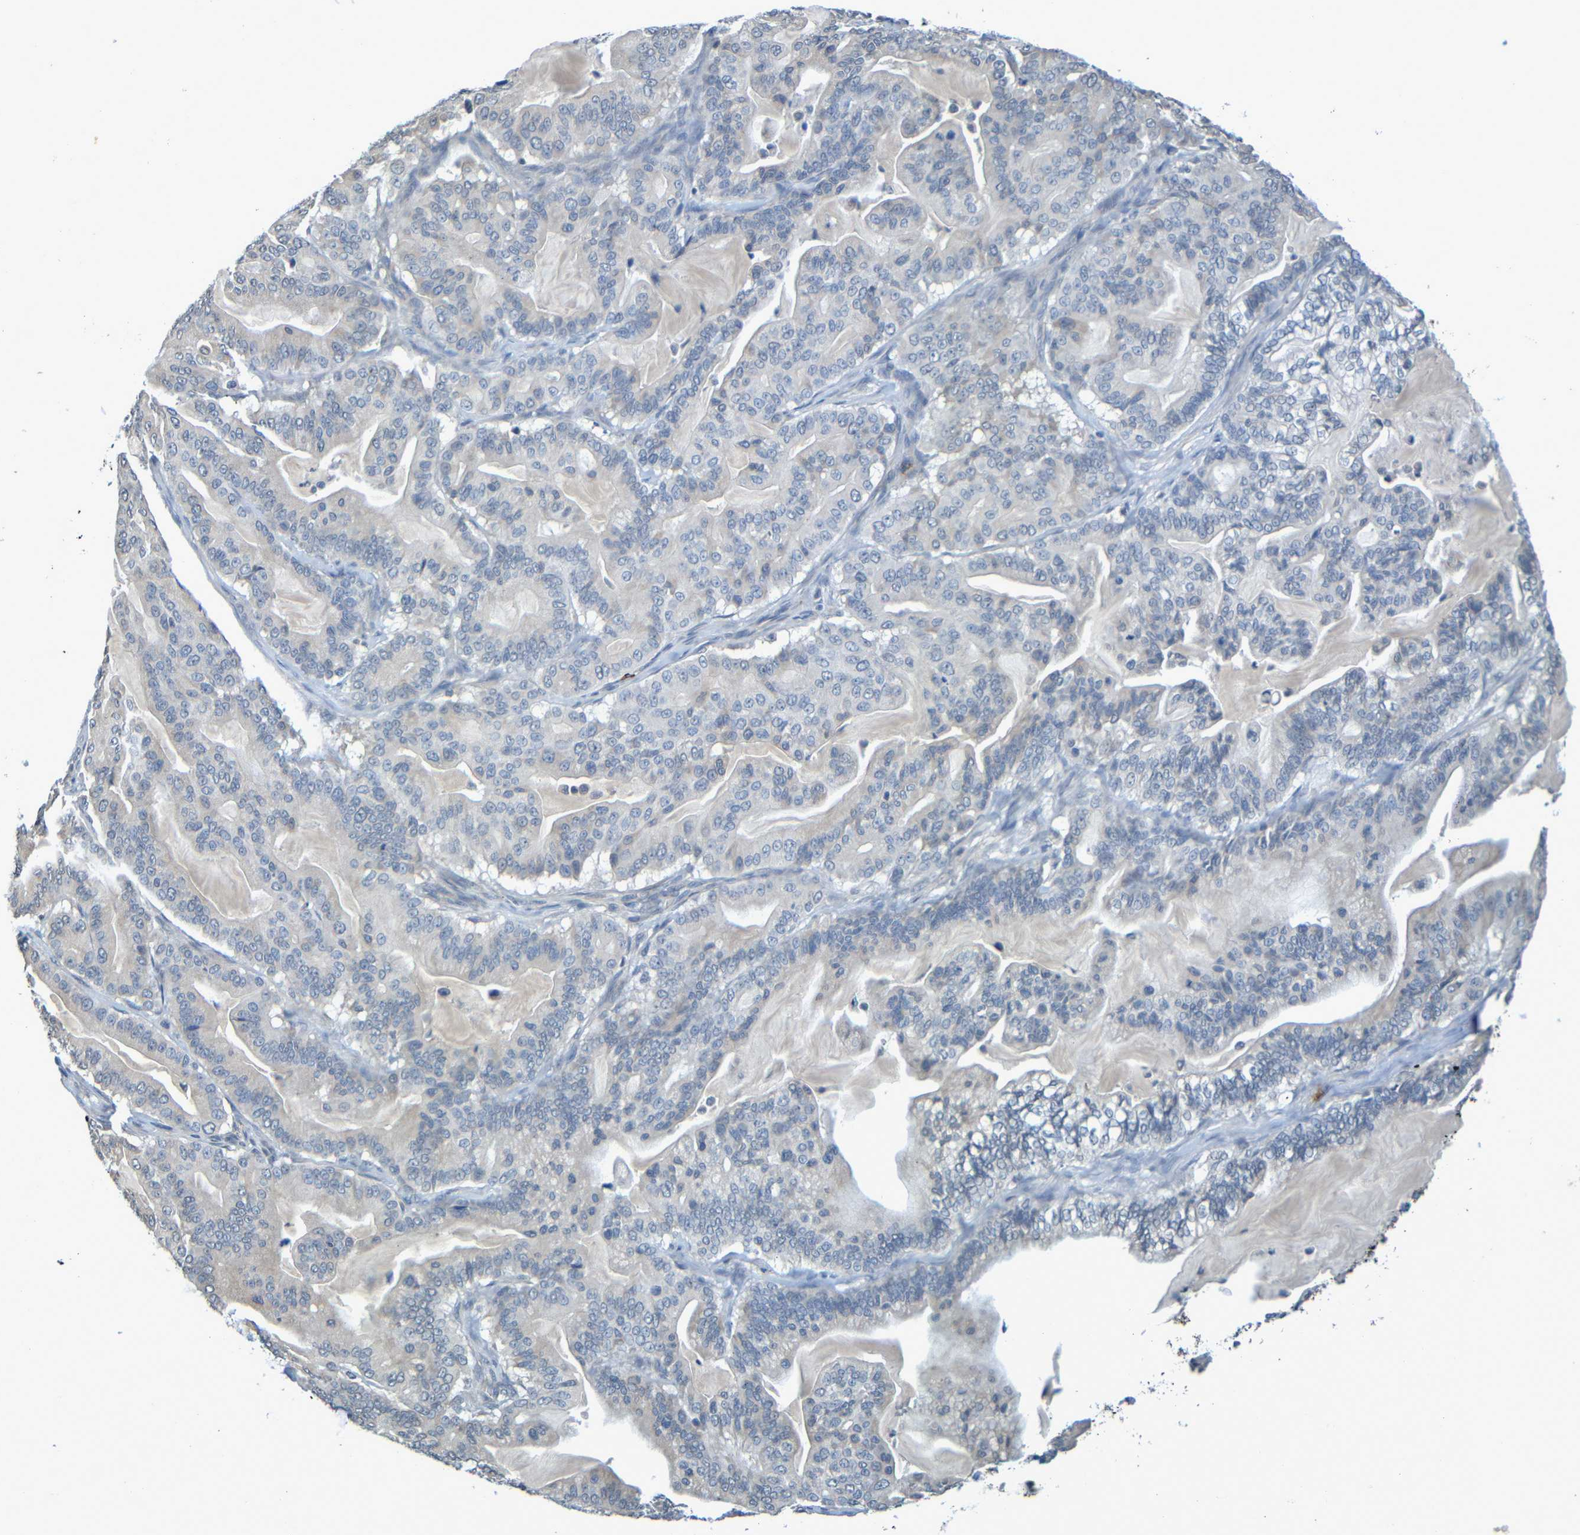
{"staining": {"intensity": "negative", "quantity": "none", "location": "none"}, "tissue": "pancreatic cancer", "cell_type": "Tumor cells", "image_type": "cancer", "snomed": [{"axis": "morphology", "description": "Adenocarcinoma, NOS"}, {"axis": "topography", "description": "Pancreas"}], "caption": "Tumor cells show no significant protein positivity in pancreatic adenocarcinoma. The staining was performed using DAB (3,3'-diaminobenzidine) to visualize the protein expression in brown, while the nuclei were stained in blue with hematoxylin (Magnification: 20x).", "gene": "C3AR1", "patient": {"sex": "male", "age": 63}}